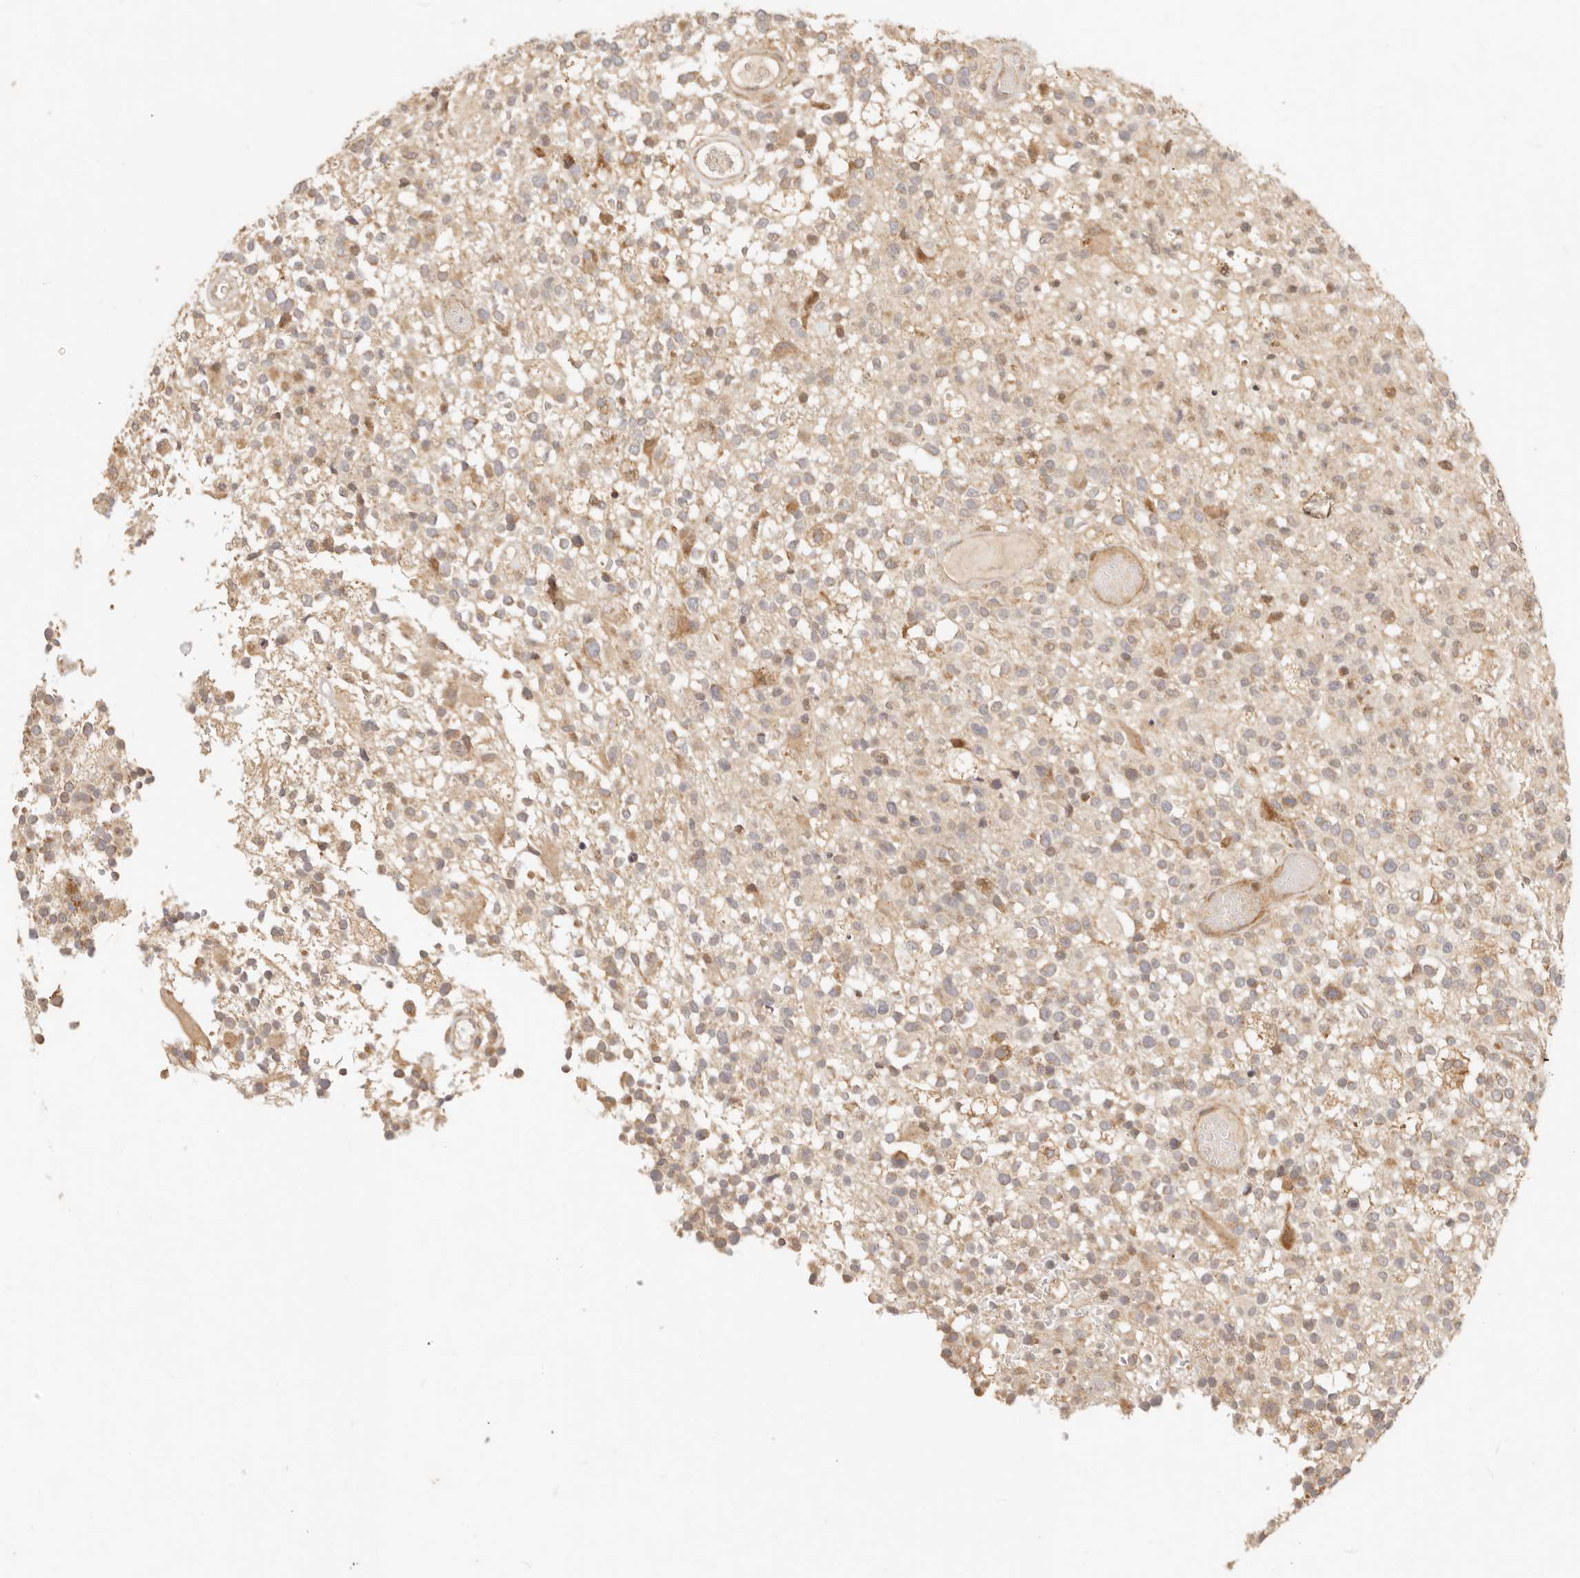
{"staining": {"intensity": "weak", "quantity": ">75%", "location": "cytoplasmic/membranous"}, "tissue": "glioma", "cell_type": "Tumor cells", "image_type": "cancer", "snomed": [{"axis": "morphology", "description": "Glioma, malignant, High grade"}, {"axis": "morphology", "description": "Glioblastoma, NOS"}, {"axis": "topography", "description": "Brain"}], "caption": "An IHC photomicrograph of tumor tissue is shown. Protein staining in brown labels weak cytoplasmic/membranous positivity in glioma within tumor cells.", "gene": "TIMM17A", "patient": {"sex": "male", "age": 60}}